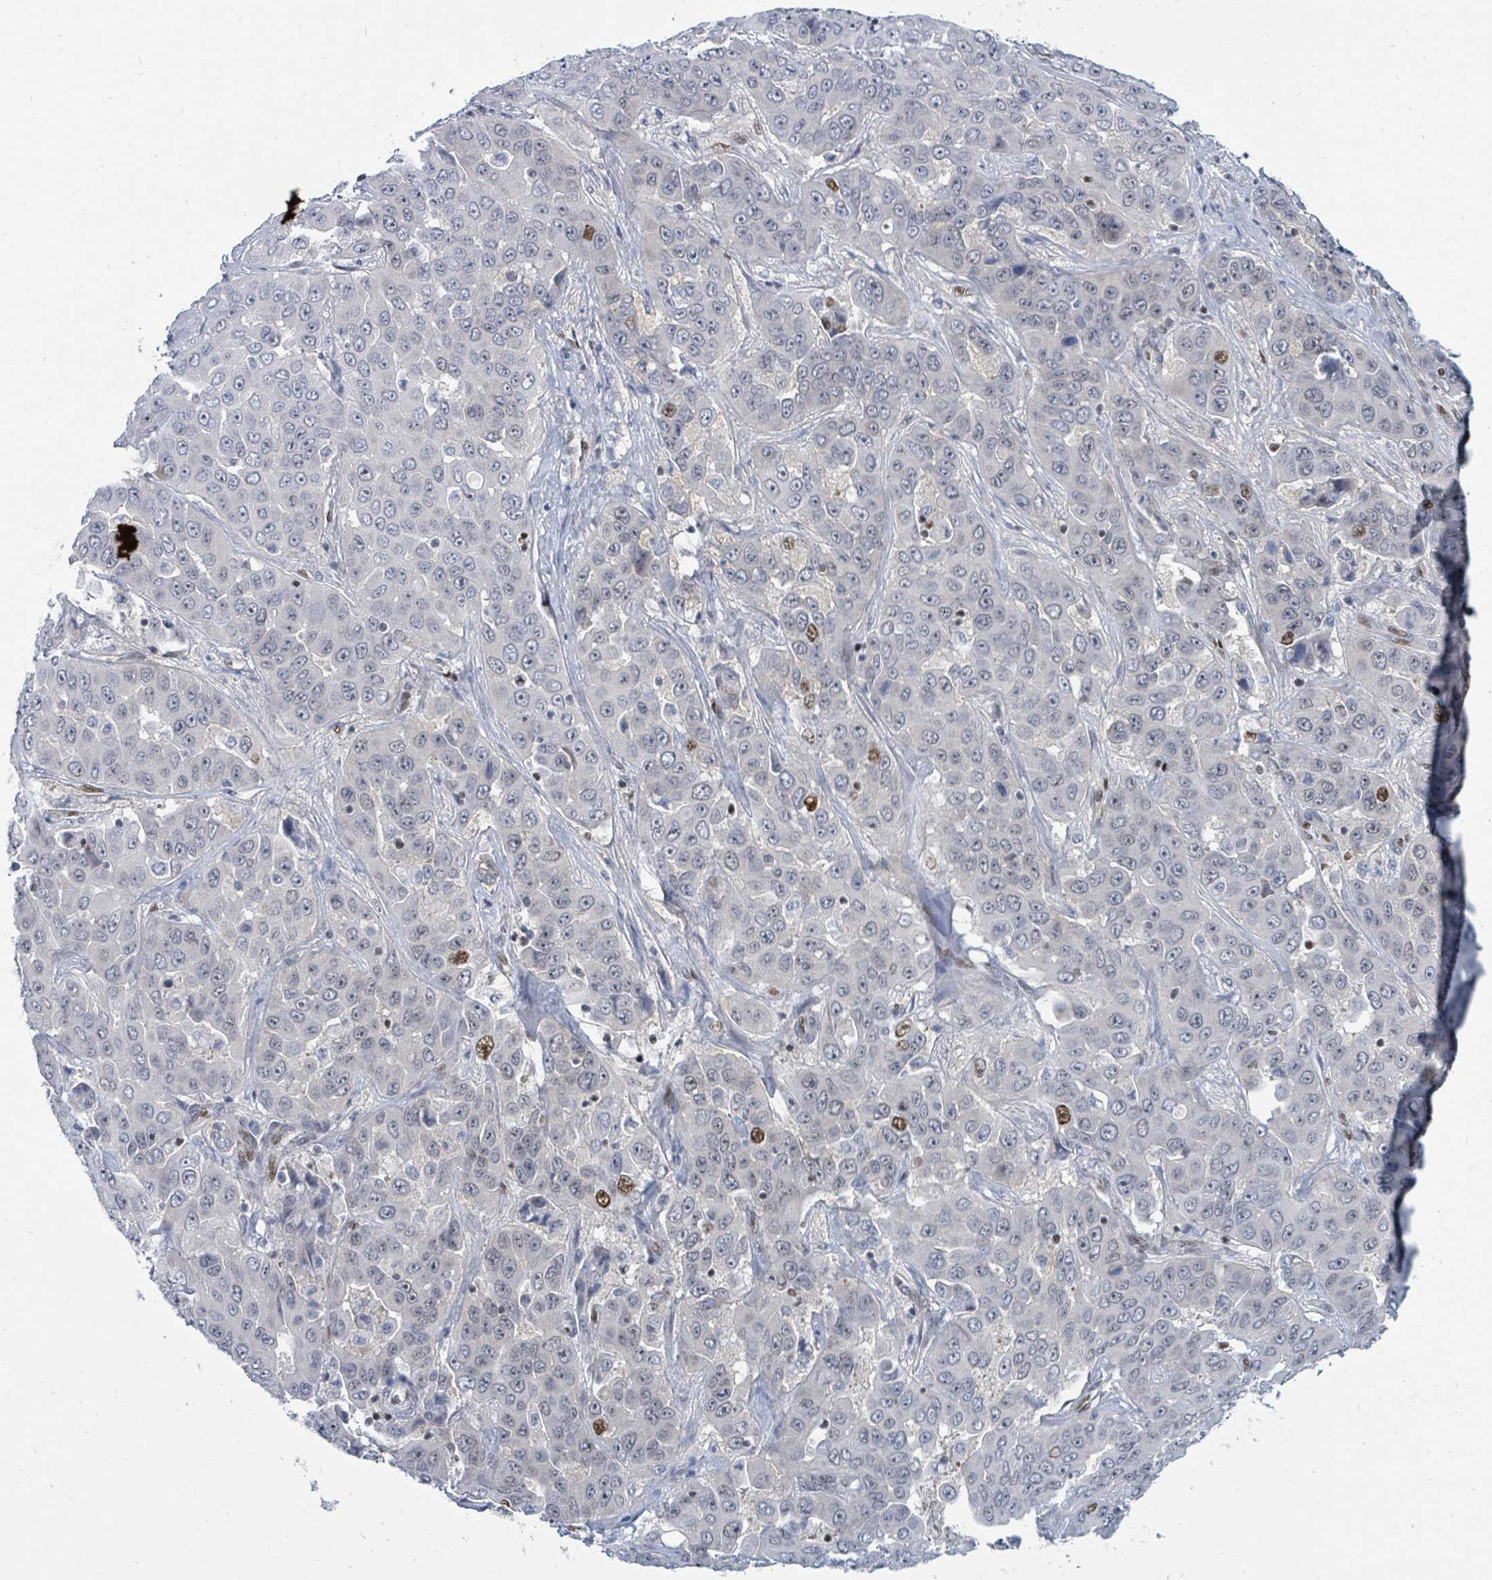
{"staining": {"intensity": "moderate", "quantity": "<25%", "location": "nuclear"}, "tissue": "liver cancer", "cell_type": "Tumor cells", "image_type": "cancer", "snomed": [{"axis": "morphology", "description": "Cholangiocarcinoma"}, {"axis": "topography", "description": "Liver"}], "caption": "Tumor cells reveal low levels of moderate nuclear positivity in about <25% of cells in liver cancer. (Stains: DAB in brown, nuclei in blue, Microscopy: brightfield microscopy at high magnification).", "gene": "SUMO4", "patient": {"sex": "female", "age": 52}}